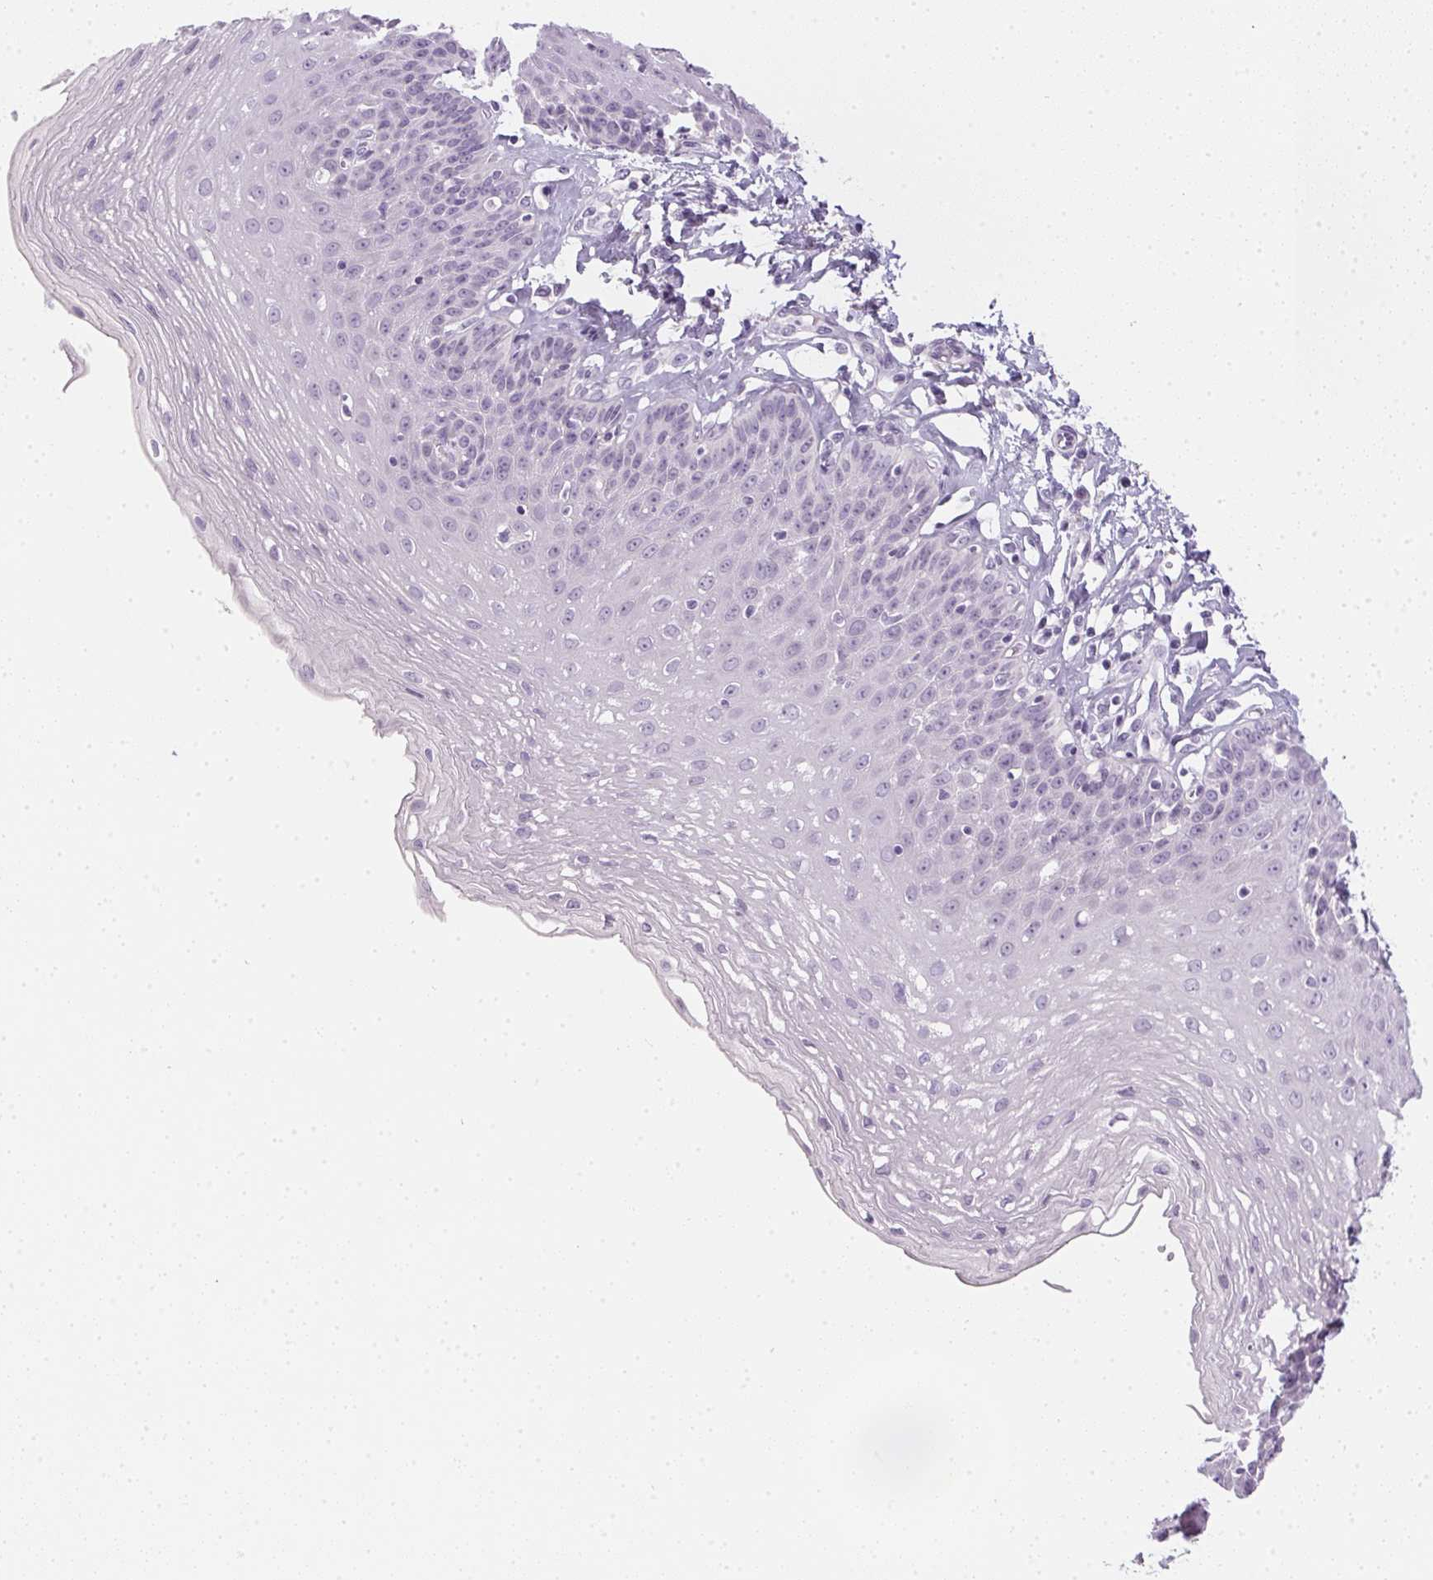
{"staining": {"intensity": "negative", "quantity": "none", "location": "none"}, "tissue": "esophagus", "cell_type": "Squamous epithelial cells", "image_type": "normal", "snomed": [{"axis": "morphology", "description": "Normal tissue, NOS"}, {"axis": "topography", "description": "Esophagus"}], "caption": "Immunohistochemical staining of unremarkable human esophagus exhibits no significant staining in squamous epithelial cells.", "gene": "PPY", "patient": {"sex": "female", "age": 81}}